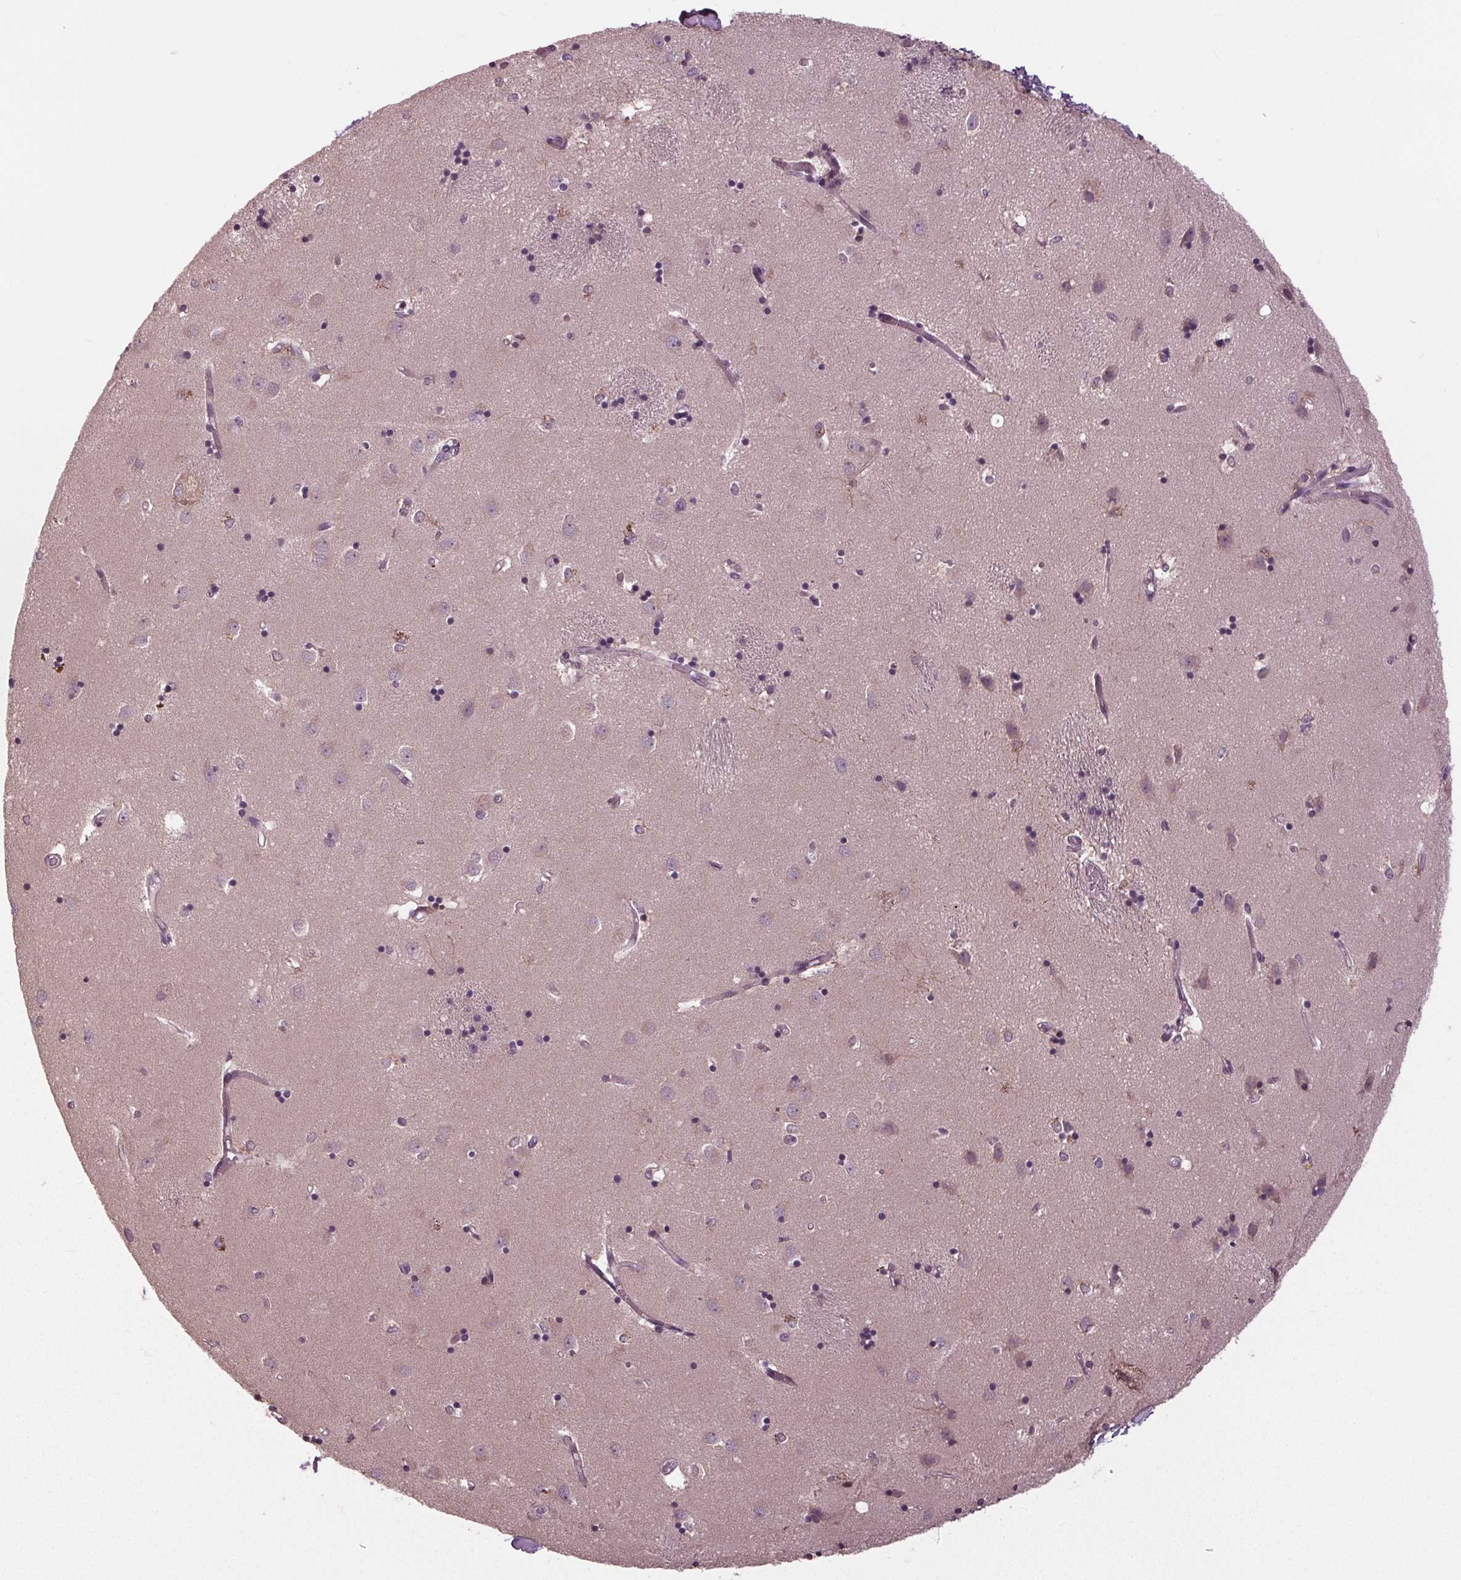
{"staining": {"intensity": "negative", "quantity": "none", "location": "none"}, "tissue": "caudate", "cell_type": "Glial cells", "image_type": "normal", "snomed": [{"axis": "morphology", "description": "Normal tissue, NOS"}, {"axis": "topography", "description": "Lateral ventricle wall"}], "caption": "Immunohistochemical staining of unremarkable caudate displays no significant staining in glial cells.", "gene": "SIGLEC6", "patient": {"sex": "male", "age": 54}}